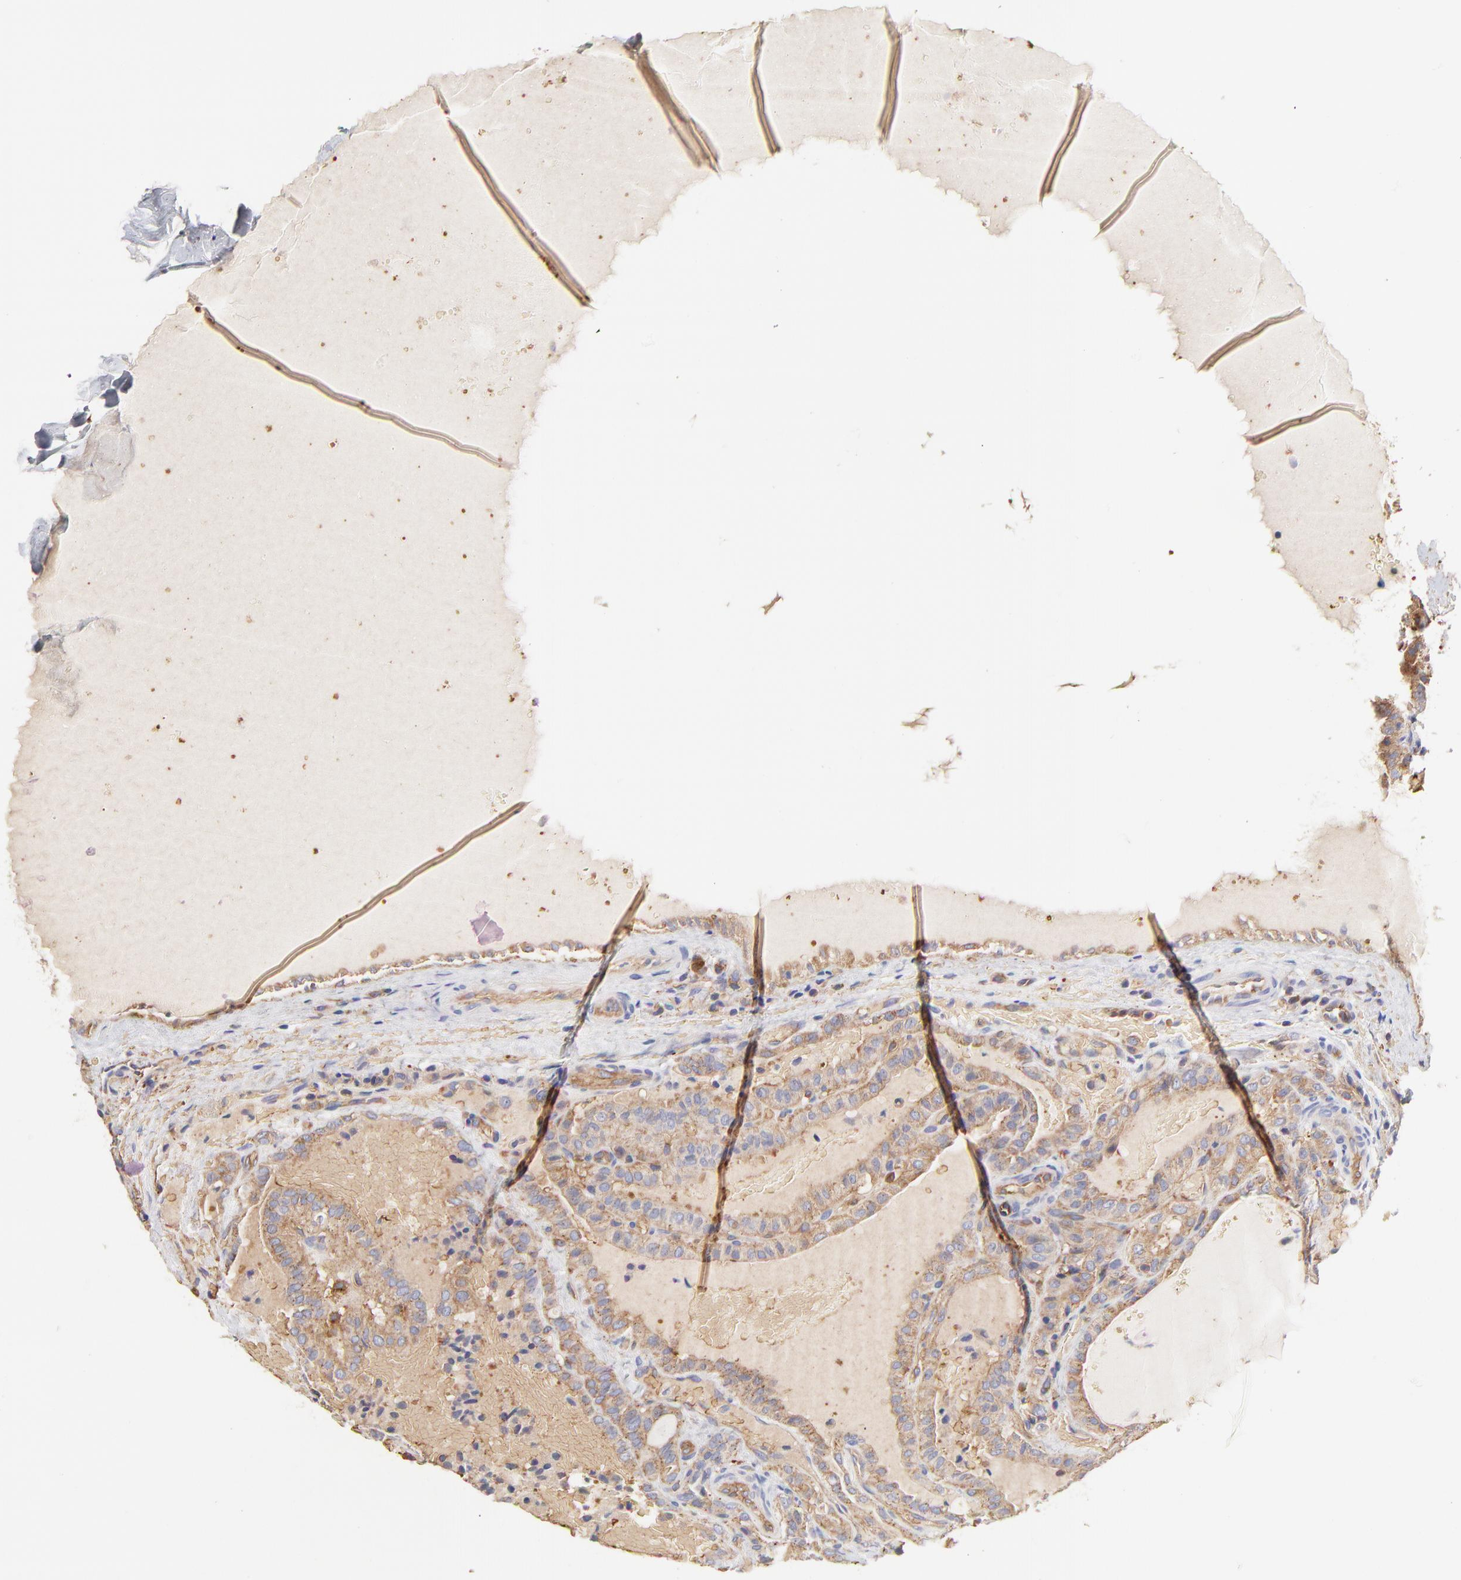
{"staining": {"intensity": "moderate", "quantity": ">75%", "location": "cytoplasmic/membranous"}, "tissue": "thyroid cancer", "cell_type": "Tumor cells", "image_type": "cancer", "snomed": [{"axis": "morphology", "description": "Papillary adenocarcinoma, NOS"}, {"axis": "topography", "description": "Thyroid gland"}], "caption": "A photomicrograph showing moderate cytoplasmic/membranous staining in approximately >75% of tumor cells in papillary adenocarcinoma (thyroid), as visualized by brown immunohistochemical staining.", "gene": "CD2AP", "patient": {"sex": "male", "age": 77}}